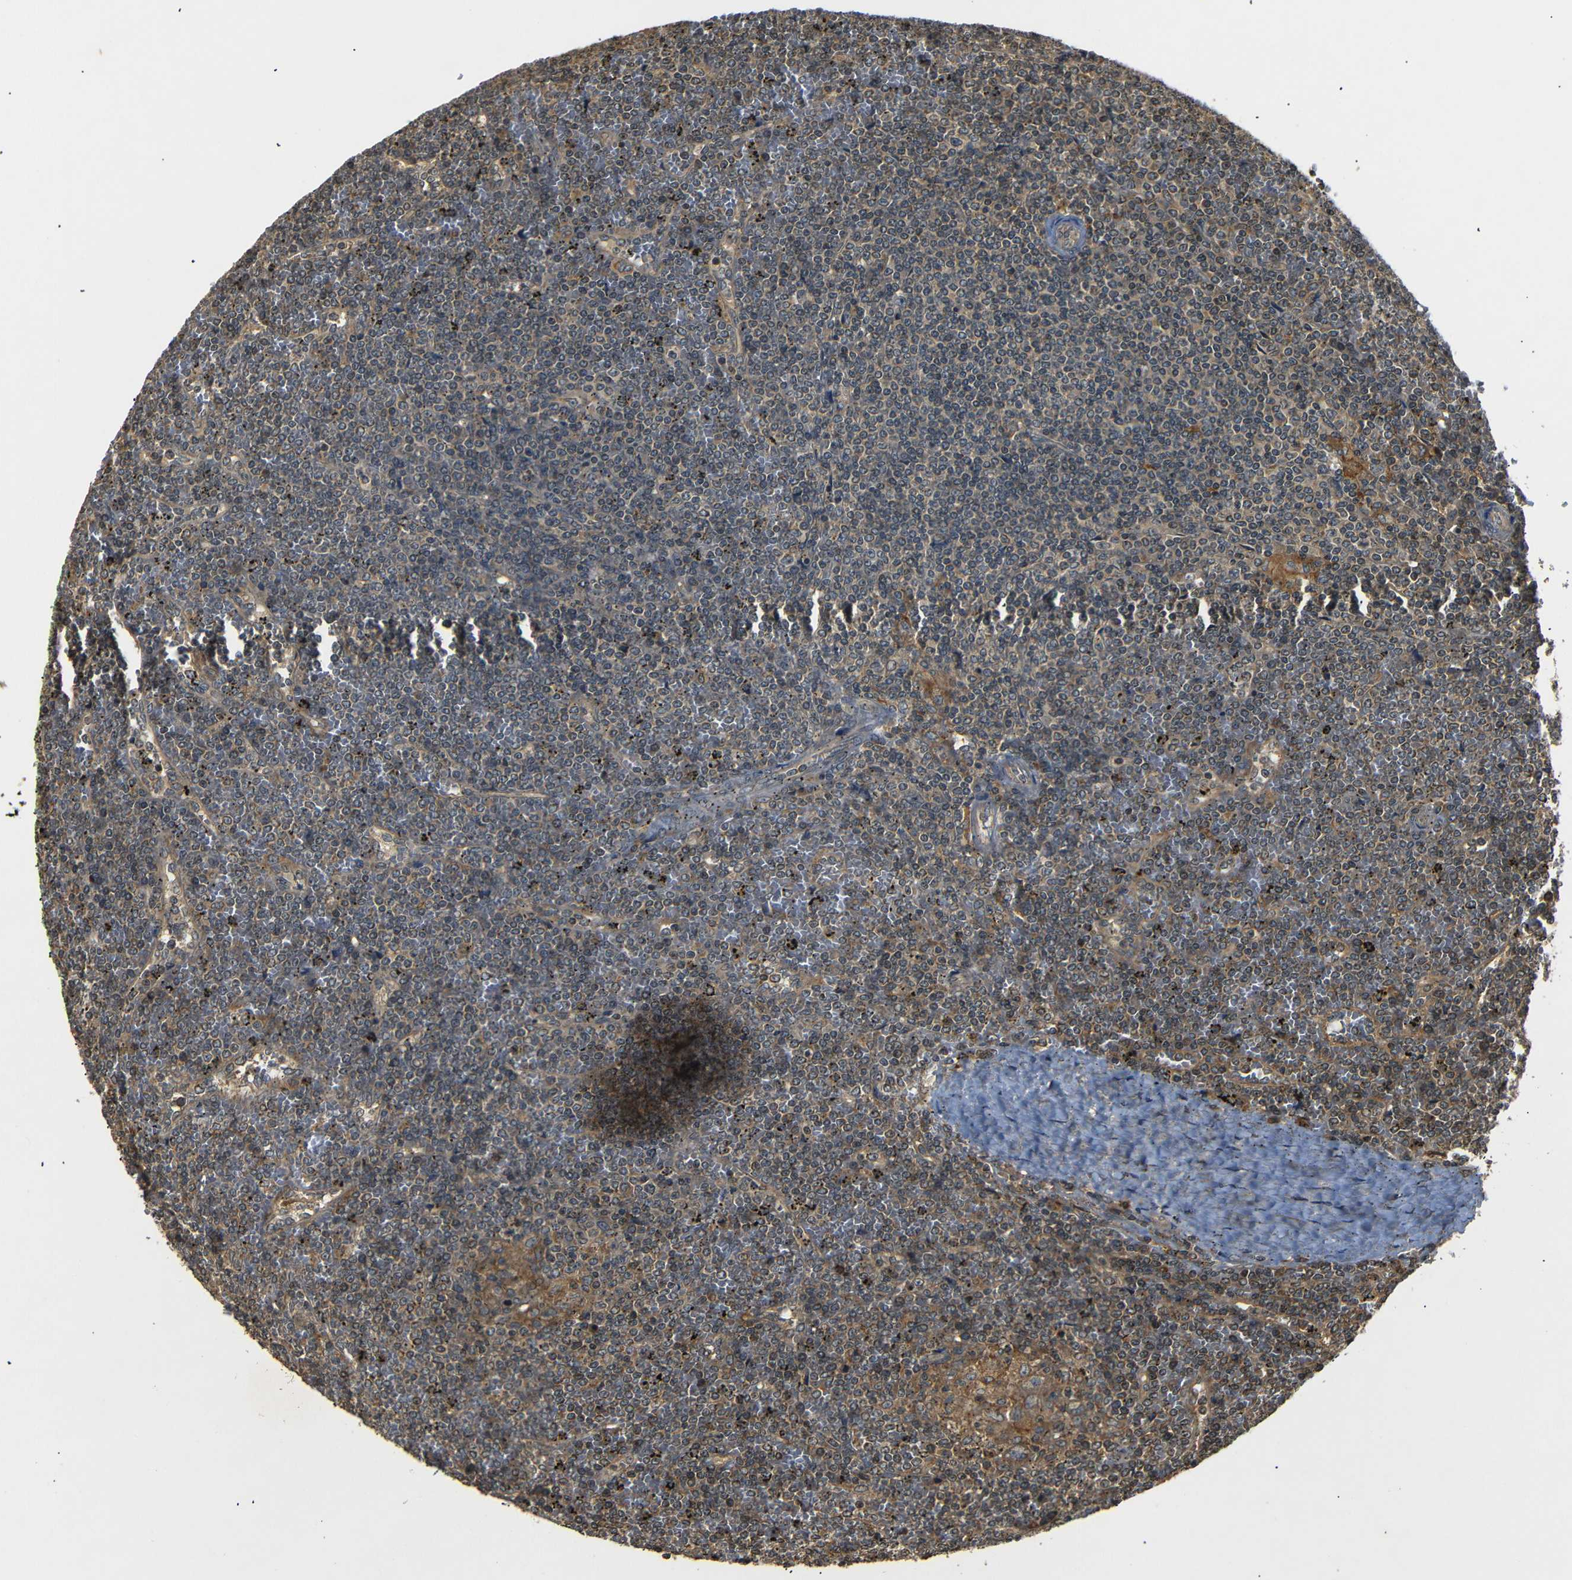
{"staining": {"intensity": "weak", "quantity": ">75%", "location": "cytoplasmic/membranous"}, "tissue": "lymphoma", "cell_type": "Tumor cells", "image_type": "cancer", "snomed": [{"axis": "morphology", "description": "Malignant lymphoma, non-Hodgkin's type, Low grade"}, {"axis": "topography", "description": "Spleen"}], "caption": "Protein positivity by immunohistochemistry displays weak cytoplasmic/membranous positivity in approximately >75% of tumor cells in malignant lymphoma, non-Hodgkin's type (low-grade).", "gene": "TANK", "patient": {"sex": "female", "age": 19}}